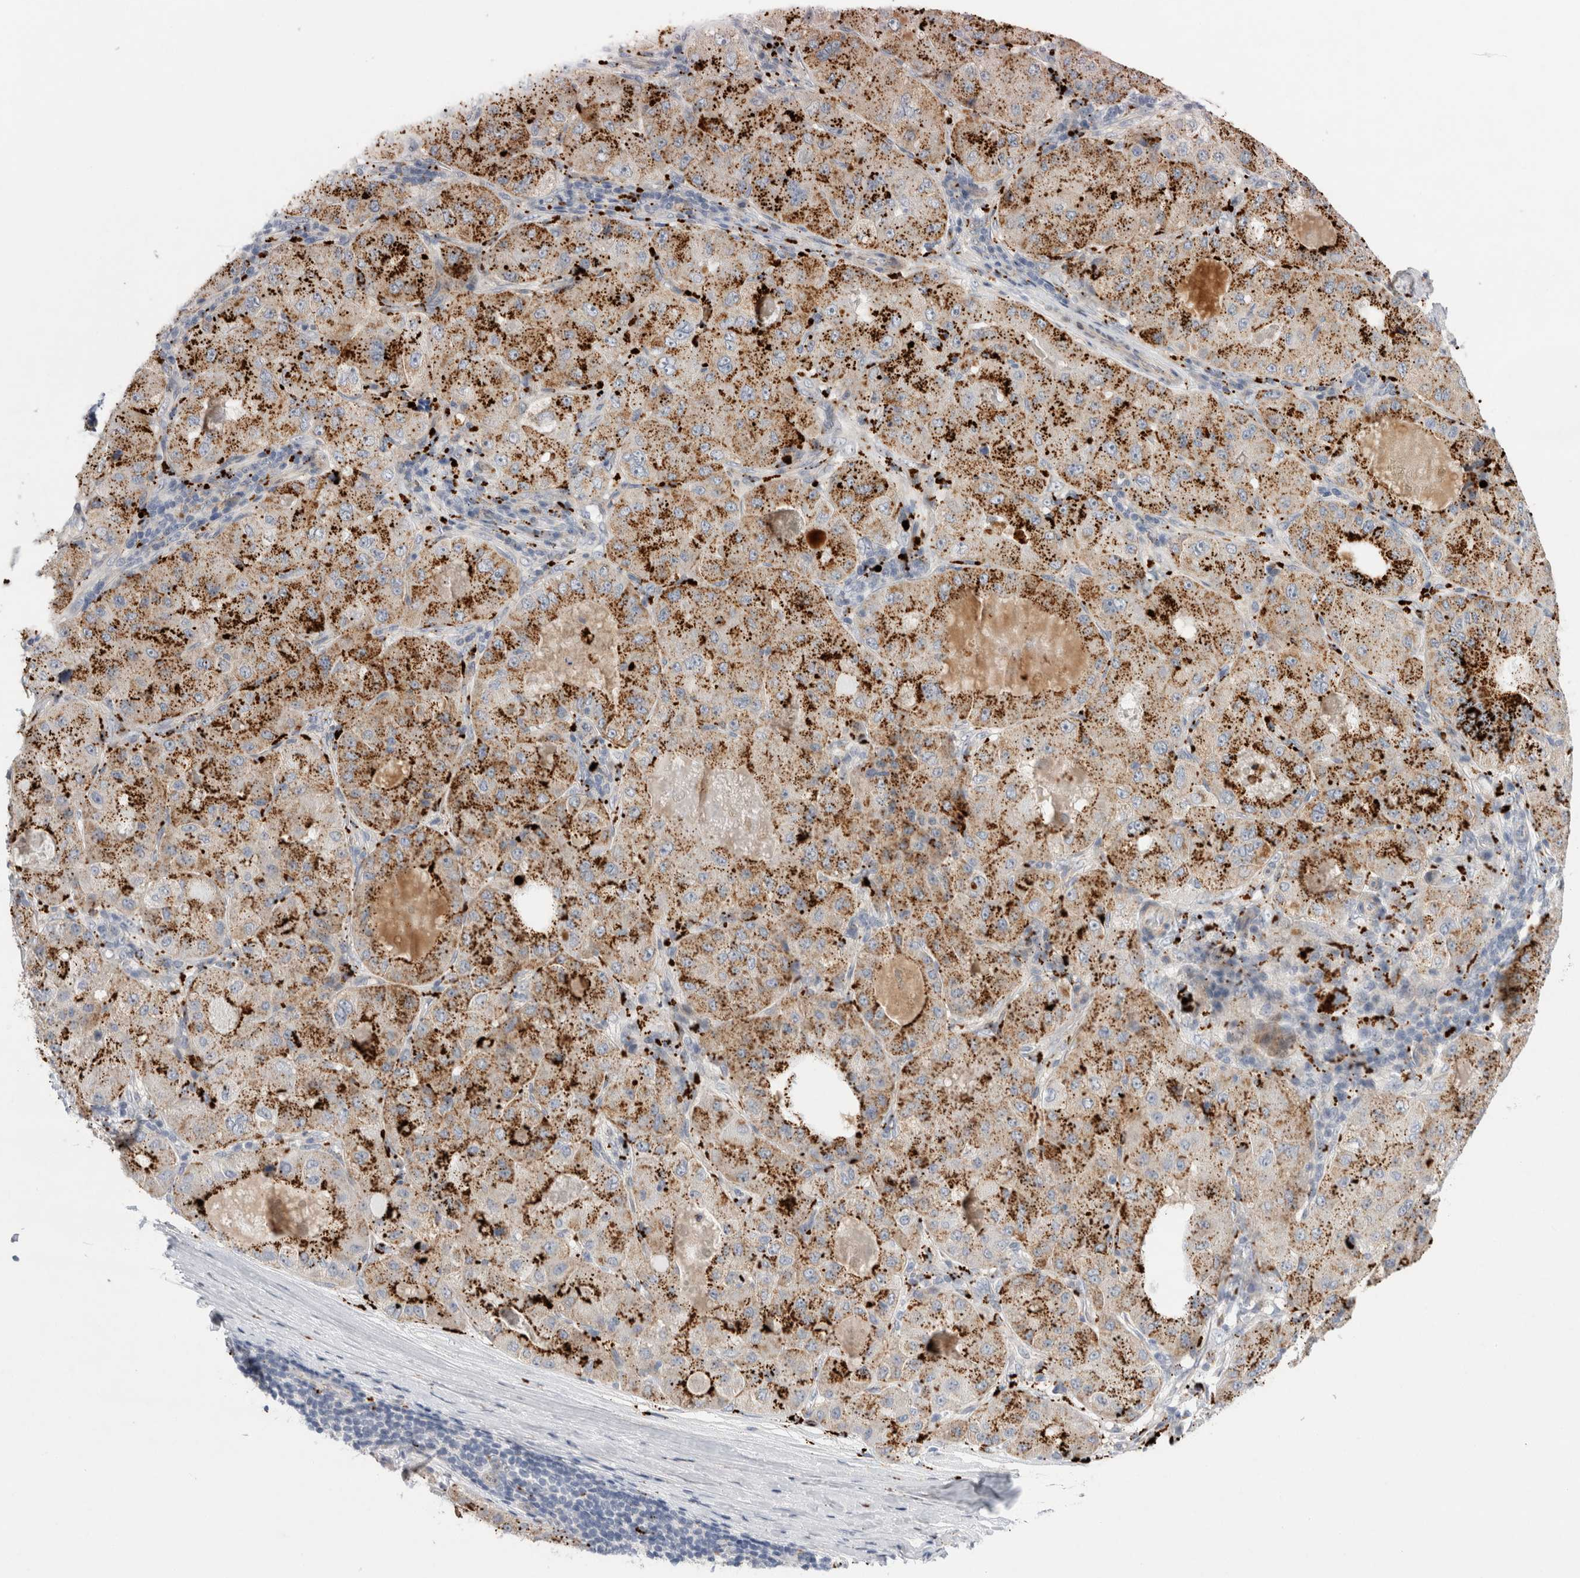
{"staining": {"intensity": "strong", "quantity": ">75%", "location": "cytoplasmic/membranous"}, "tissue": "liver cancer", "cell_type": "Tumor cells", "image_type": "cancer", "snomed": [{"axis": "morphology", "description": "Carcinoma, Hepatocellular, NOS"}, {"axis": "topography", "description": "Liver"}], "caption": "High-power microscopy captured an immunohistochemistry photomicrograph of hepatocellular carcinoma (liver), revealing strong cytoplasmic/membranous expression in approximately >75% of tumor cells. Using DAB (brown) and hematoxylin (blue) stains, captured at high magnification using brightfield microscopy.", "gene": "GAA", "patient": {"sex": "male", "age": 80}}